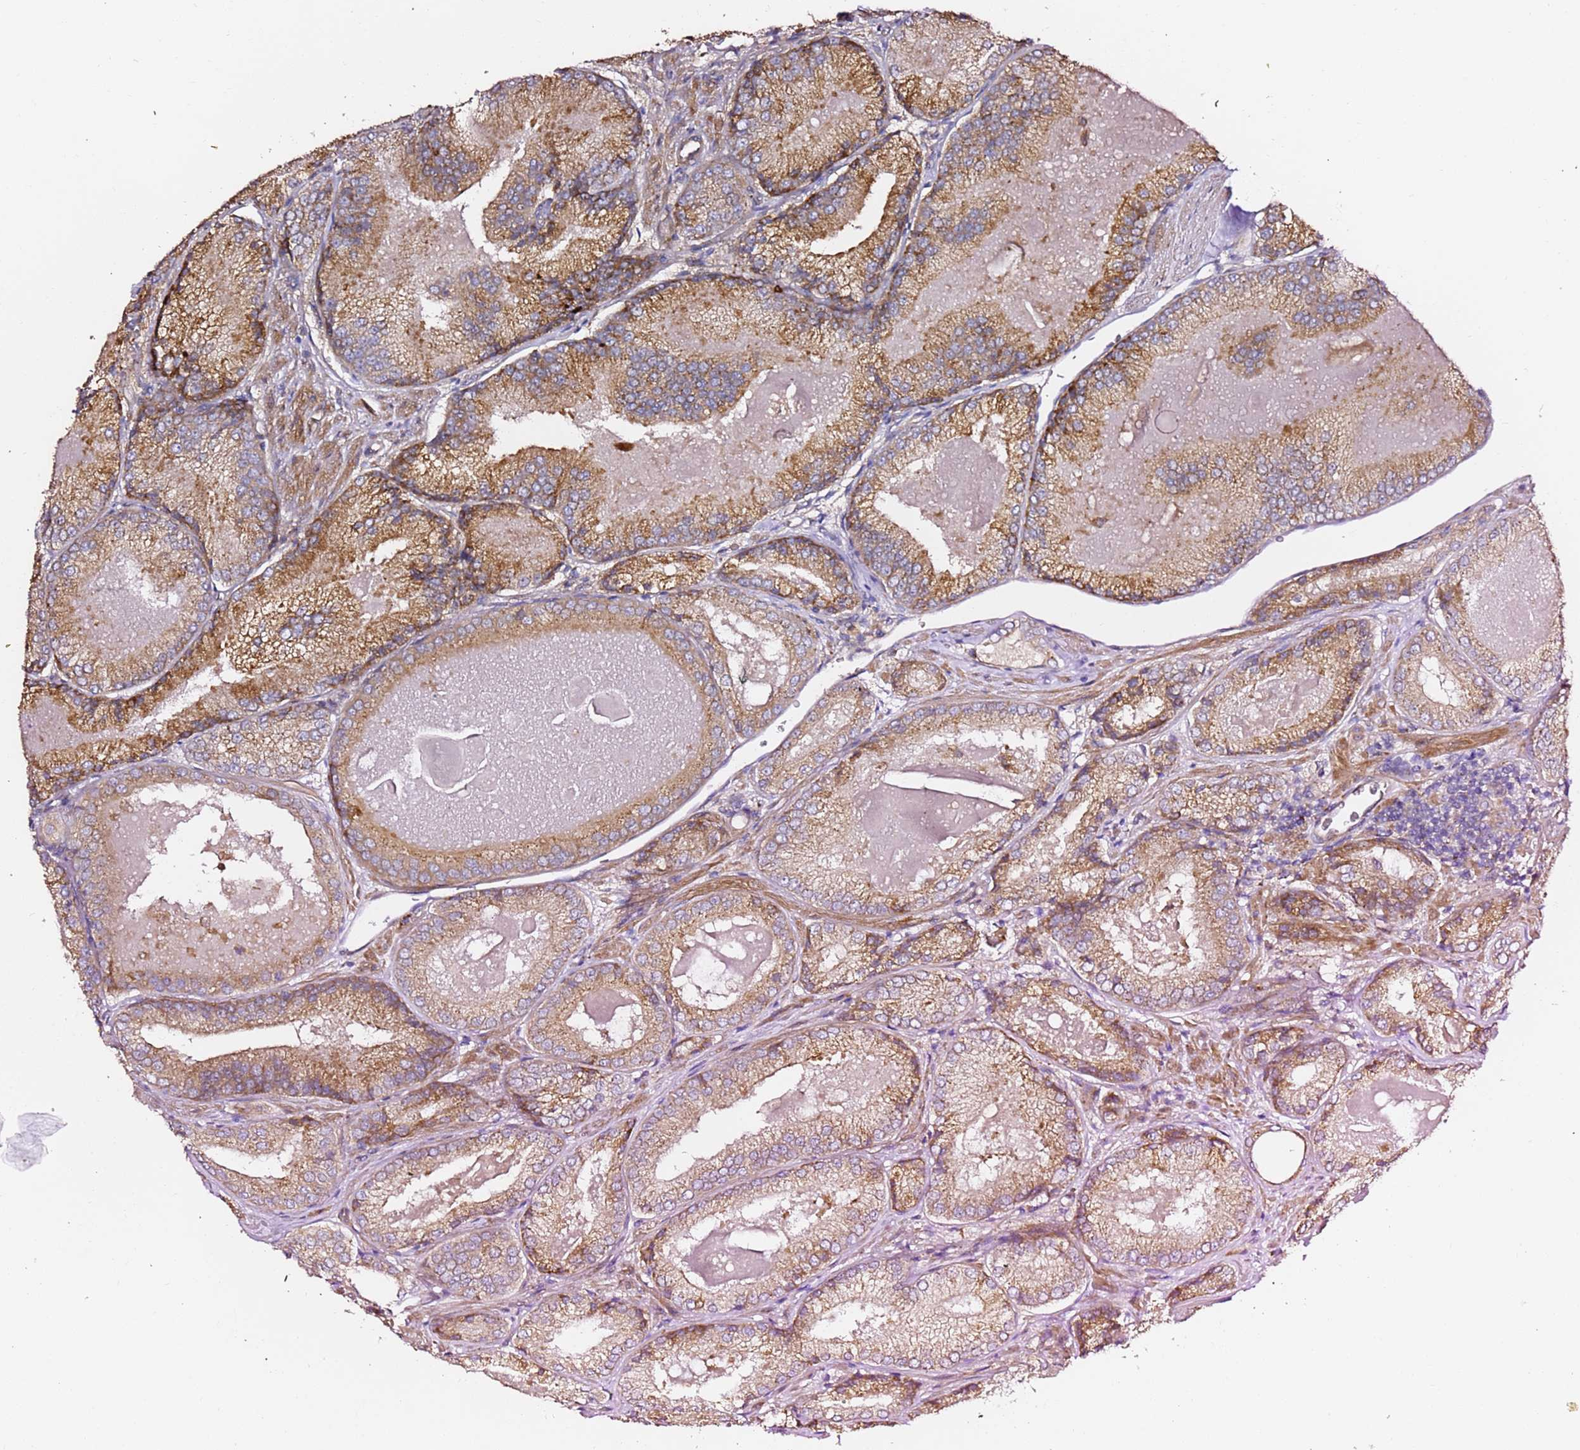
{"staining": {"intensity": "moderate", "quantity": ">75%", "location": "cytoplasmic/membranous"}, "tissue": "prostate cancer", "cell_type": "Tumor cells", "image_type": "cancer", "snomed": [{"axis": "morphology", "description": "Adenocarcinoma, Low grade"}, {"axis": "topography", "description": "Prostate"}], "caption": "IHC (DAB) staining of prostate cancer displays moderate cytoplasmic/membranous protein staining in approximately >75% of tumor cells.", "gene": "HSD17B7", "patient": {"sex": "male", "age": 68}}